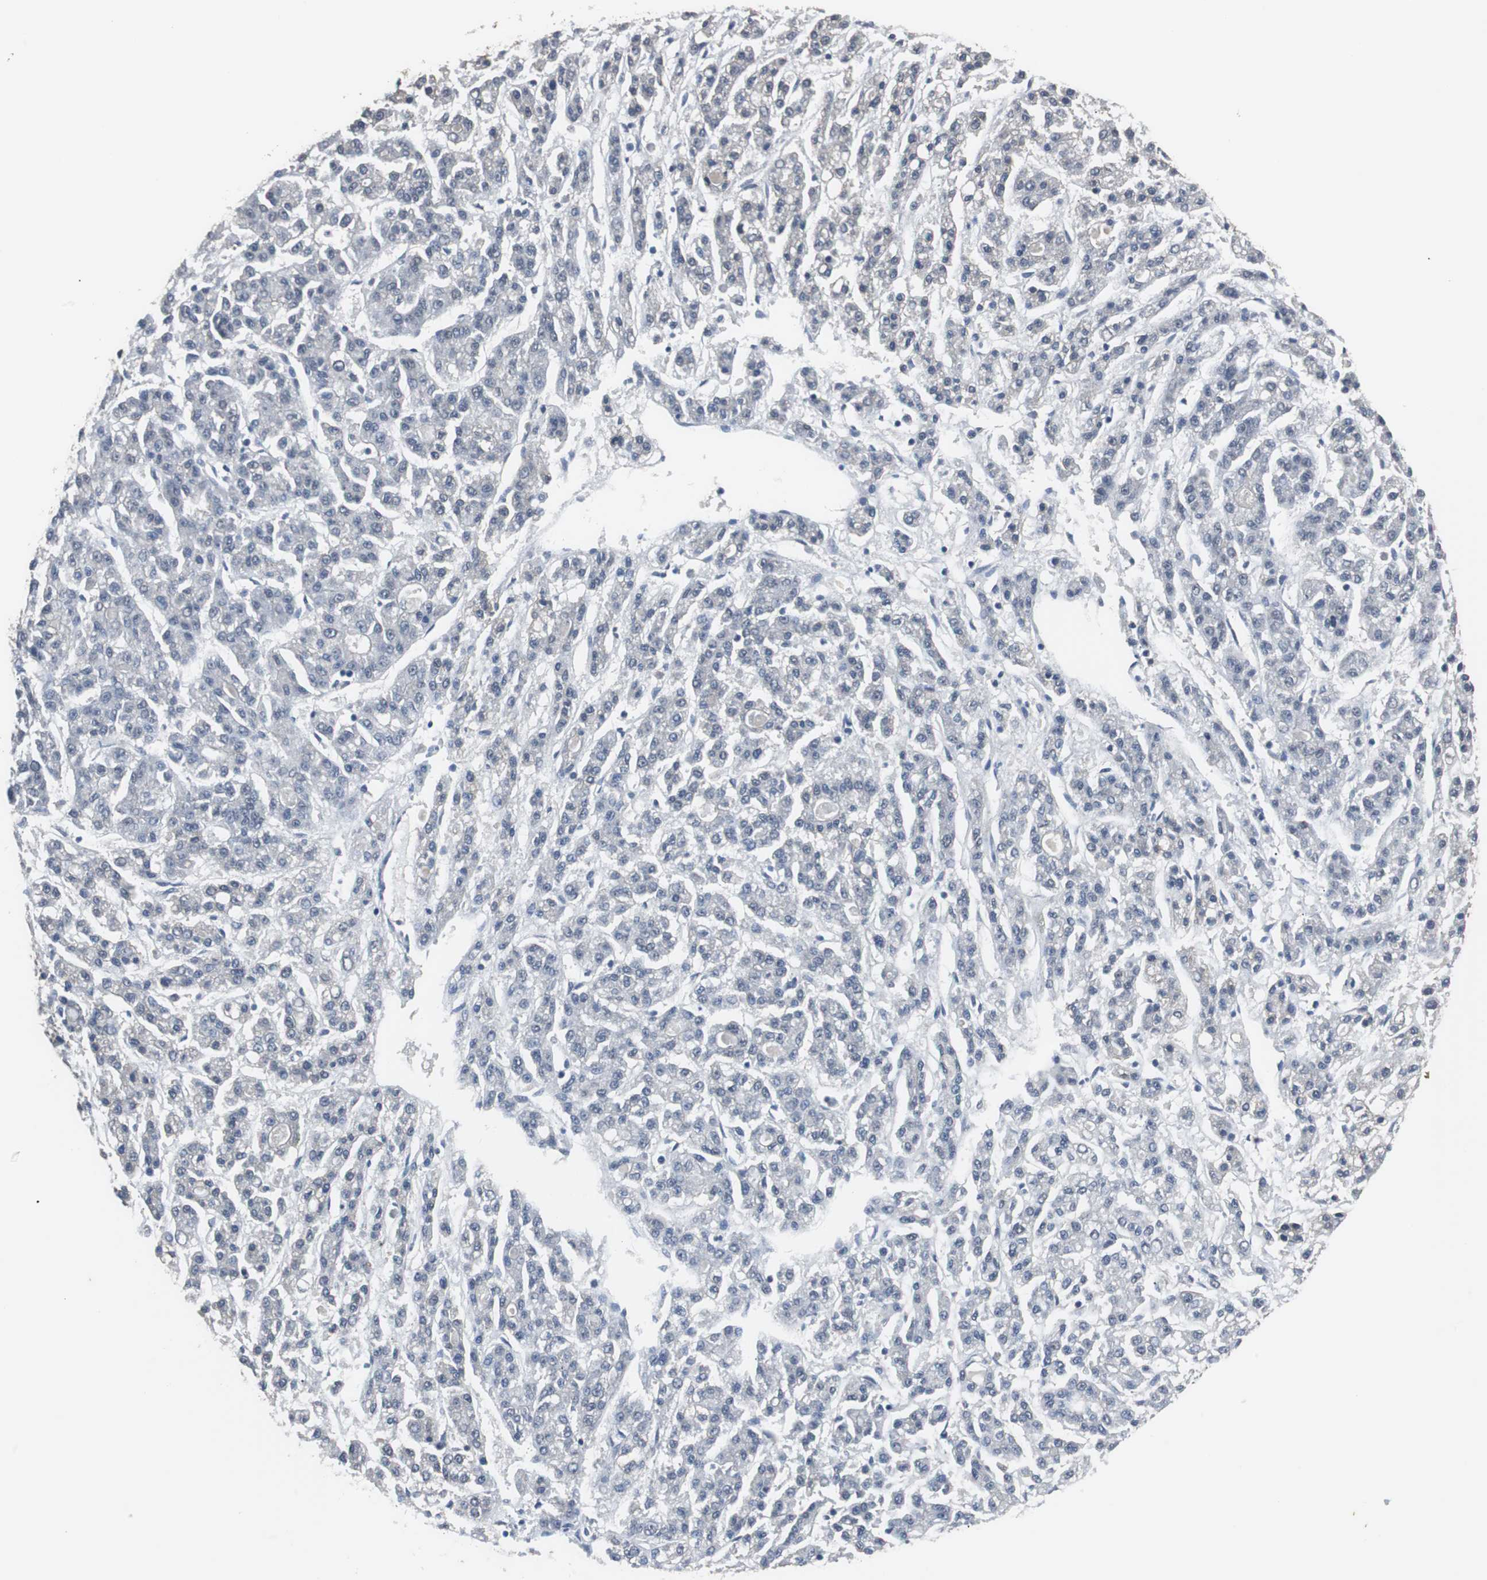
{"staining": {"intensity": "negative", "quantity": "none", "location": "none"}, "tissue": "liver cancer", "cell_type": "Tumor cells", "image_type": "cancer", "snomed": [{"axis": "morphology", "description": "Carcinoma, Hepatocellular, NOS"}, {"axis": "topography", "description": "Liver"}], "caption": "Tumor cells are negative for protein expression in human hepatocellular carcinoma (liver).", "gene": "ZHX2", "patient": {"sex": "male", "age": 70}}